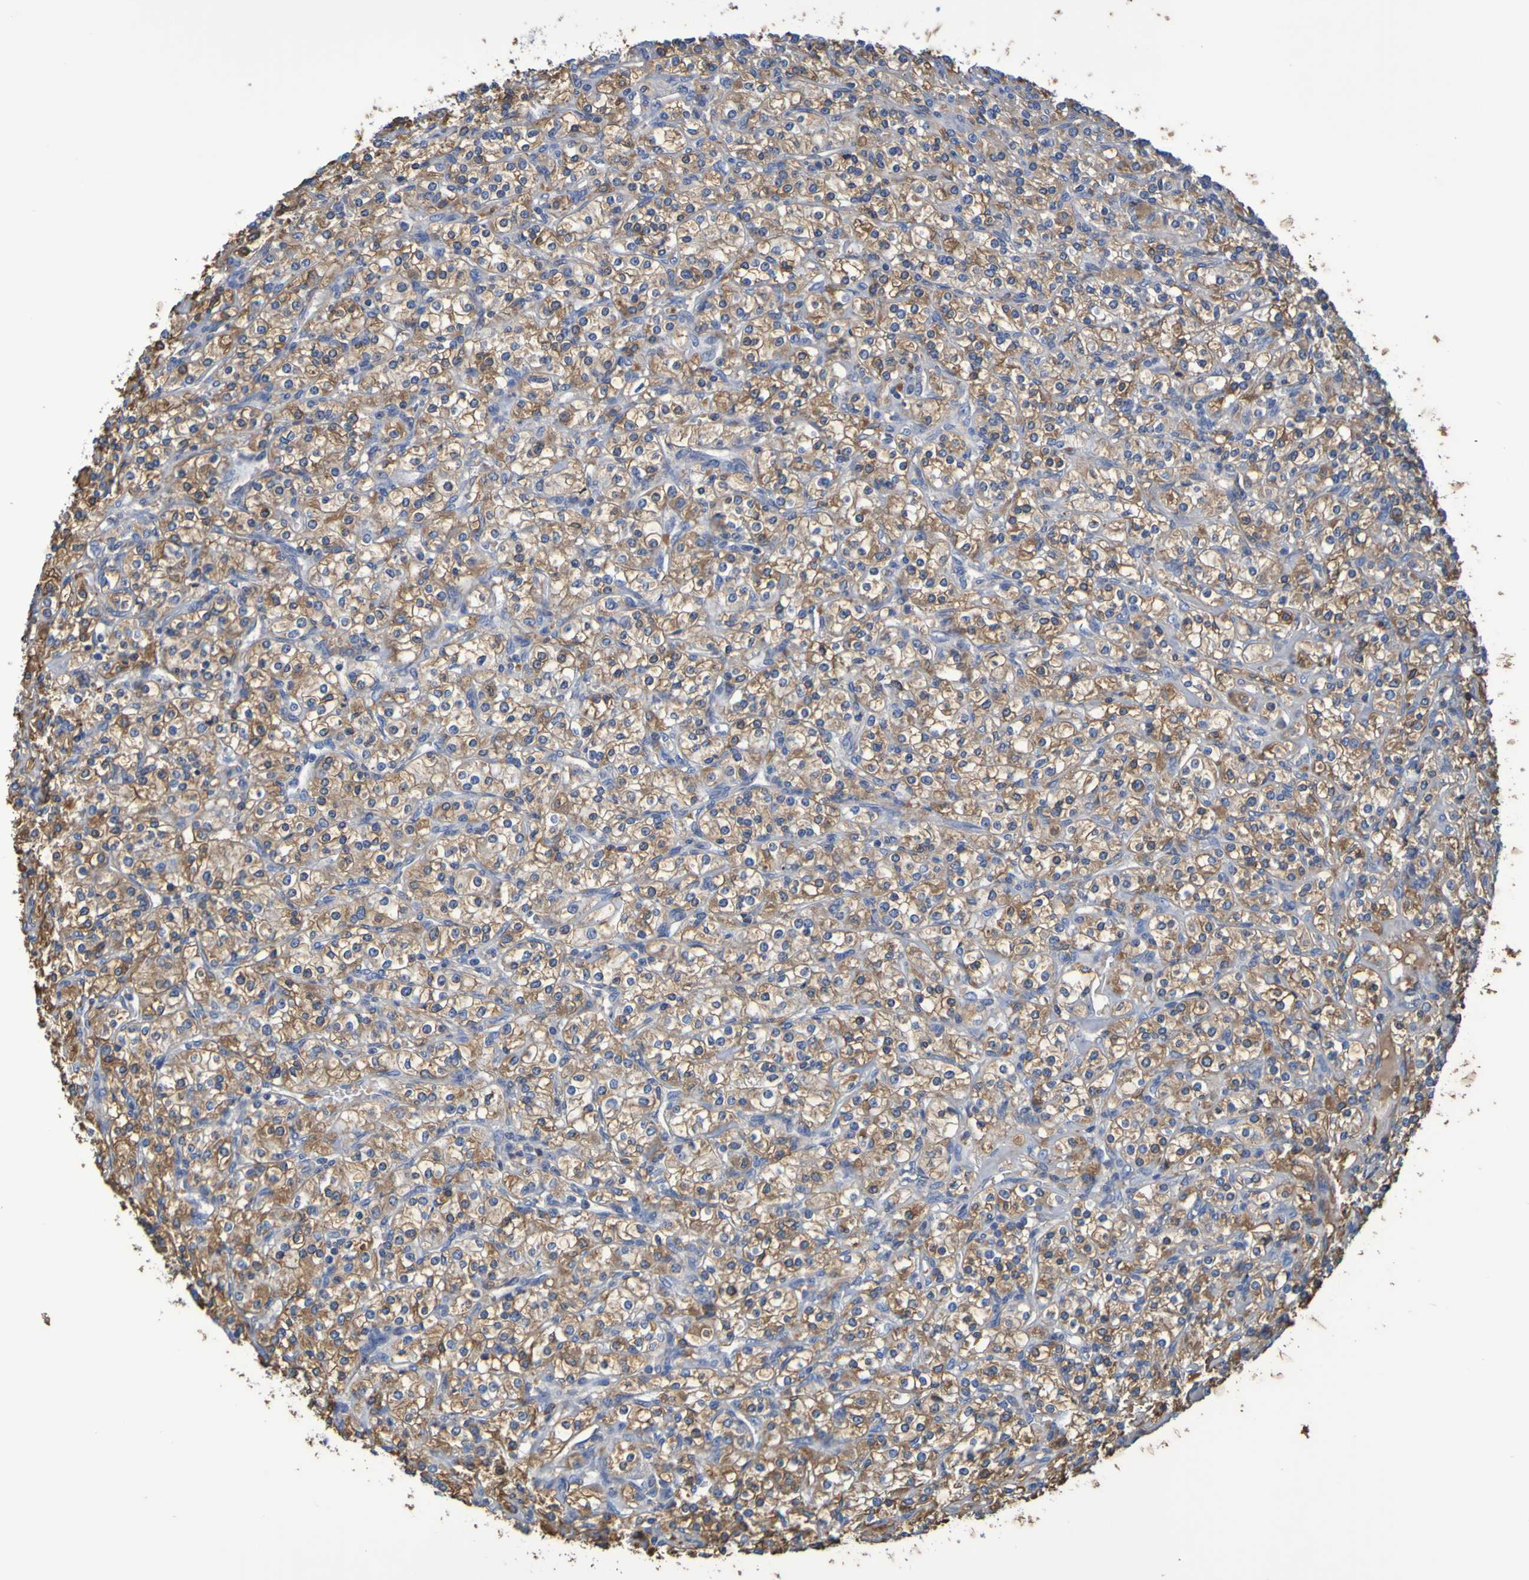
{"staining": {"intensity": "moderate", "quantity": ">75%", "location": "cytoplasmic/membranous"}, "tissue": "renal cancer", "cell_type": "Tumor cells", "image_type": "cancer", "snomed": [{"axis": "morphology", "description": "Adenocarcinoma, NOS"}, {"axis": "topography", "description": "Kidney"}], "caption": "Immunohistochemical staining of renal cancer (adenocarcinoma) demonstrates medium levels of moderate cytoplasmic/membranous protein staining in approximately >75% of tumor cells. (DAB (3,3'-diaminobenzidine) IHC, brown staining for protein, blue staining for nuclei).", "gene": "GAB3", "patient": {"sex": "male", "age": 77}}